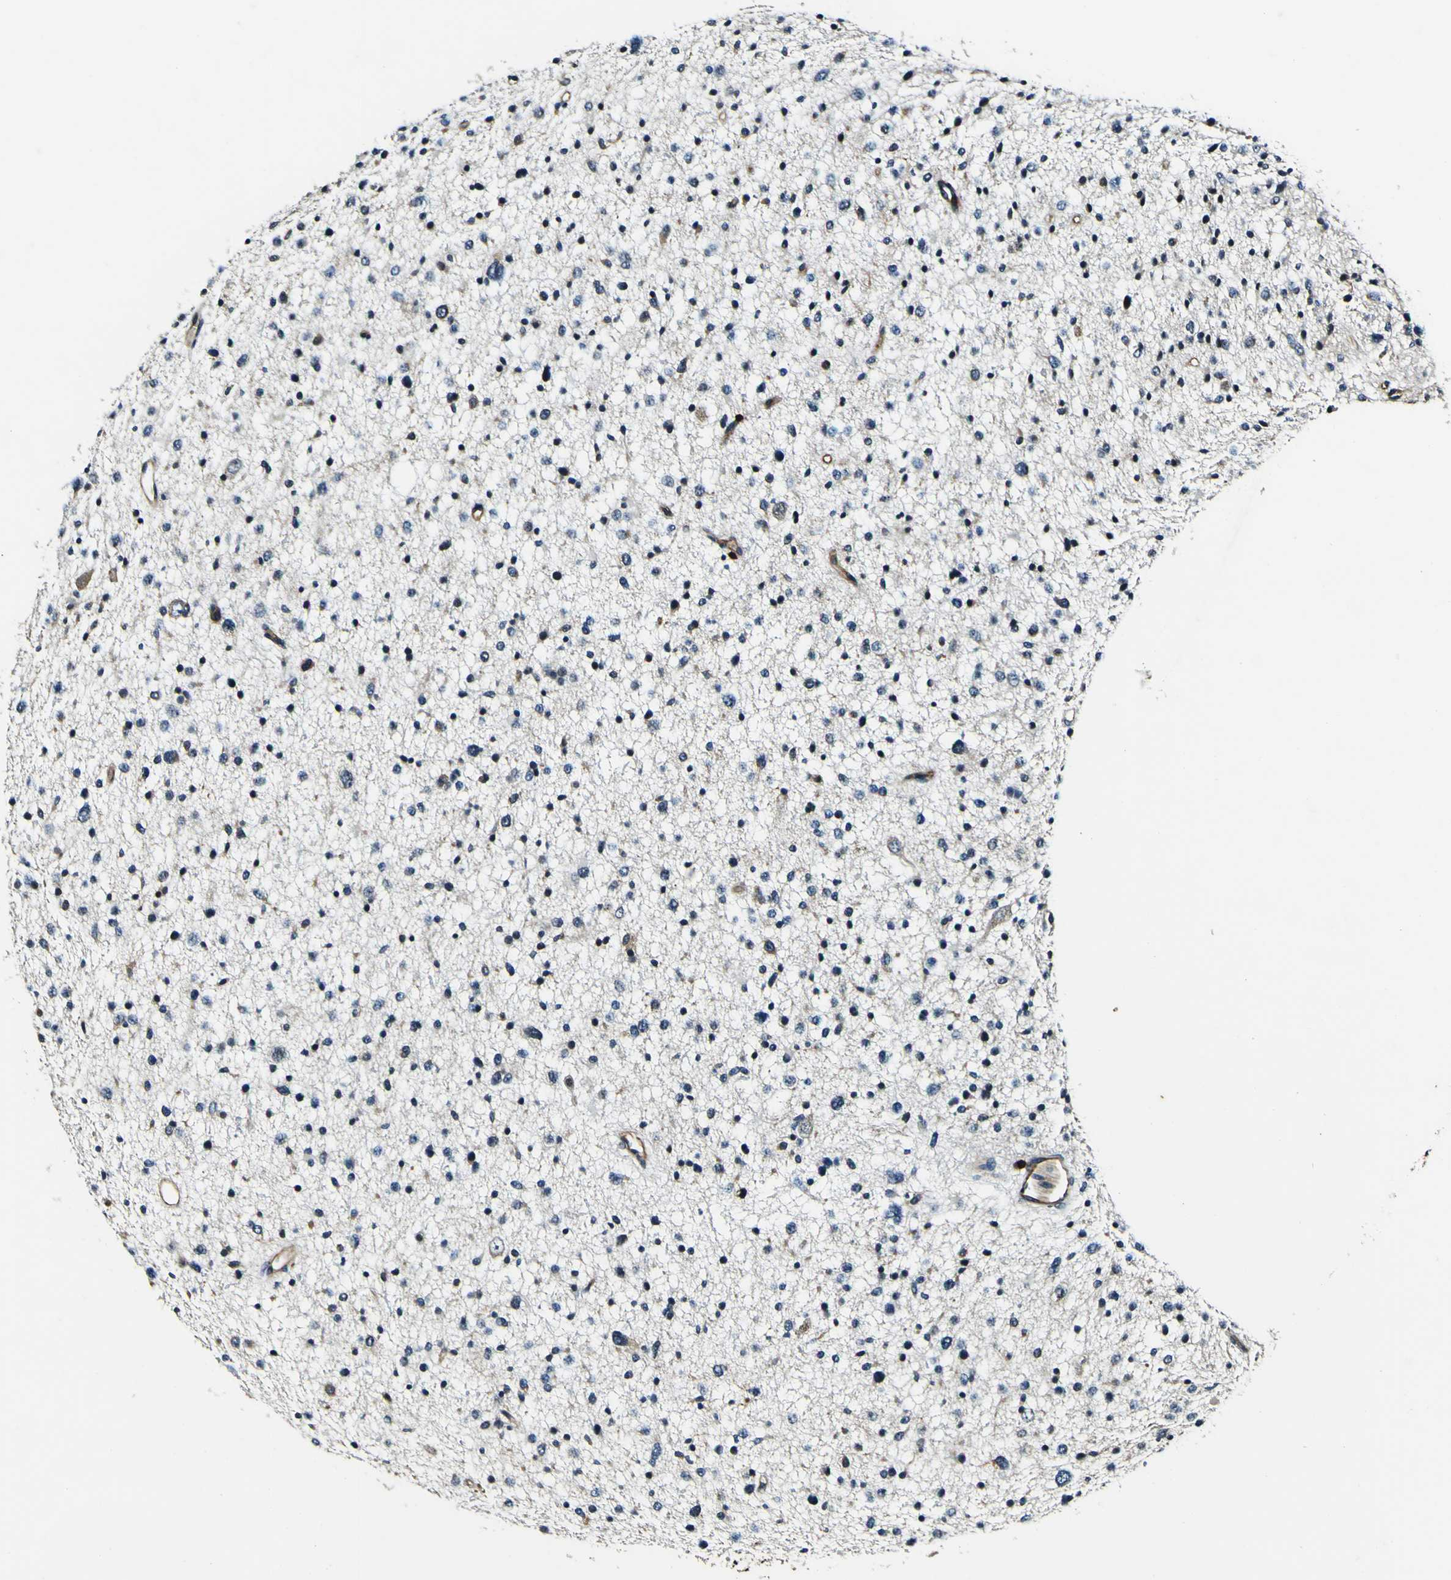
{"staining": {"intensity": "weak", "quantity": "25%-75%", "location": "cytoplasmic/membranous"}, "tissue": "glioma", "cell_type": "Tumor cells", "image_type": "cancer", "snomed": [{"axis": "morphology", "description": "Glioma, malignant, Low grade"}, {"axis": "topography", "description": "Brain"}], "caption": "Immunohistochemistry (DAB (3,3'-diaminobenzidine)) staining of human malignant low-grade glioma demonstrates weak cytoplasmic/membranous protein staining in about 25%-75% of tumor cells.", "gene": "RHOT2", "patient": {"sex": "female", "age": 37}}